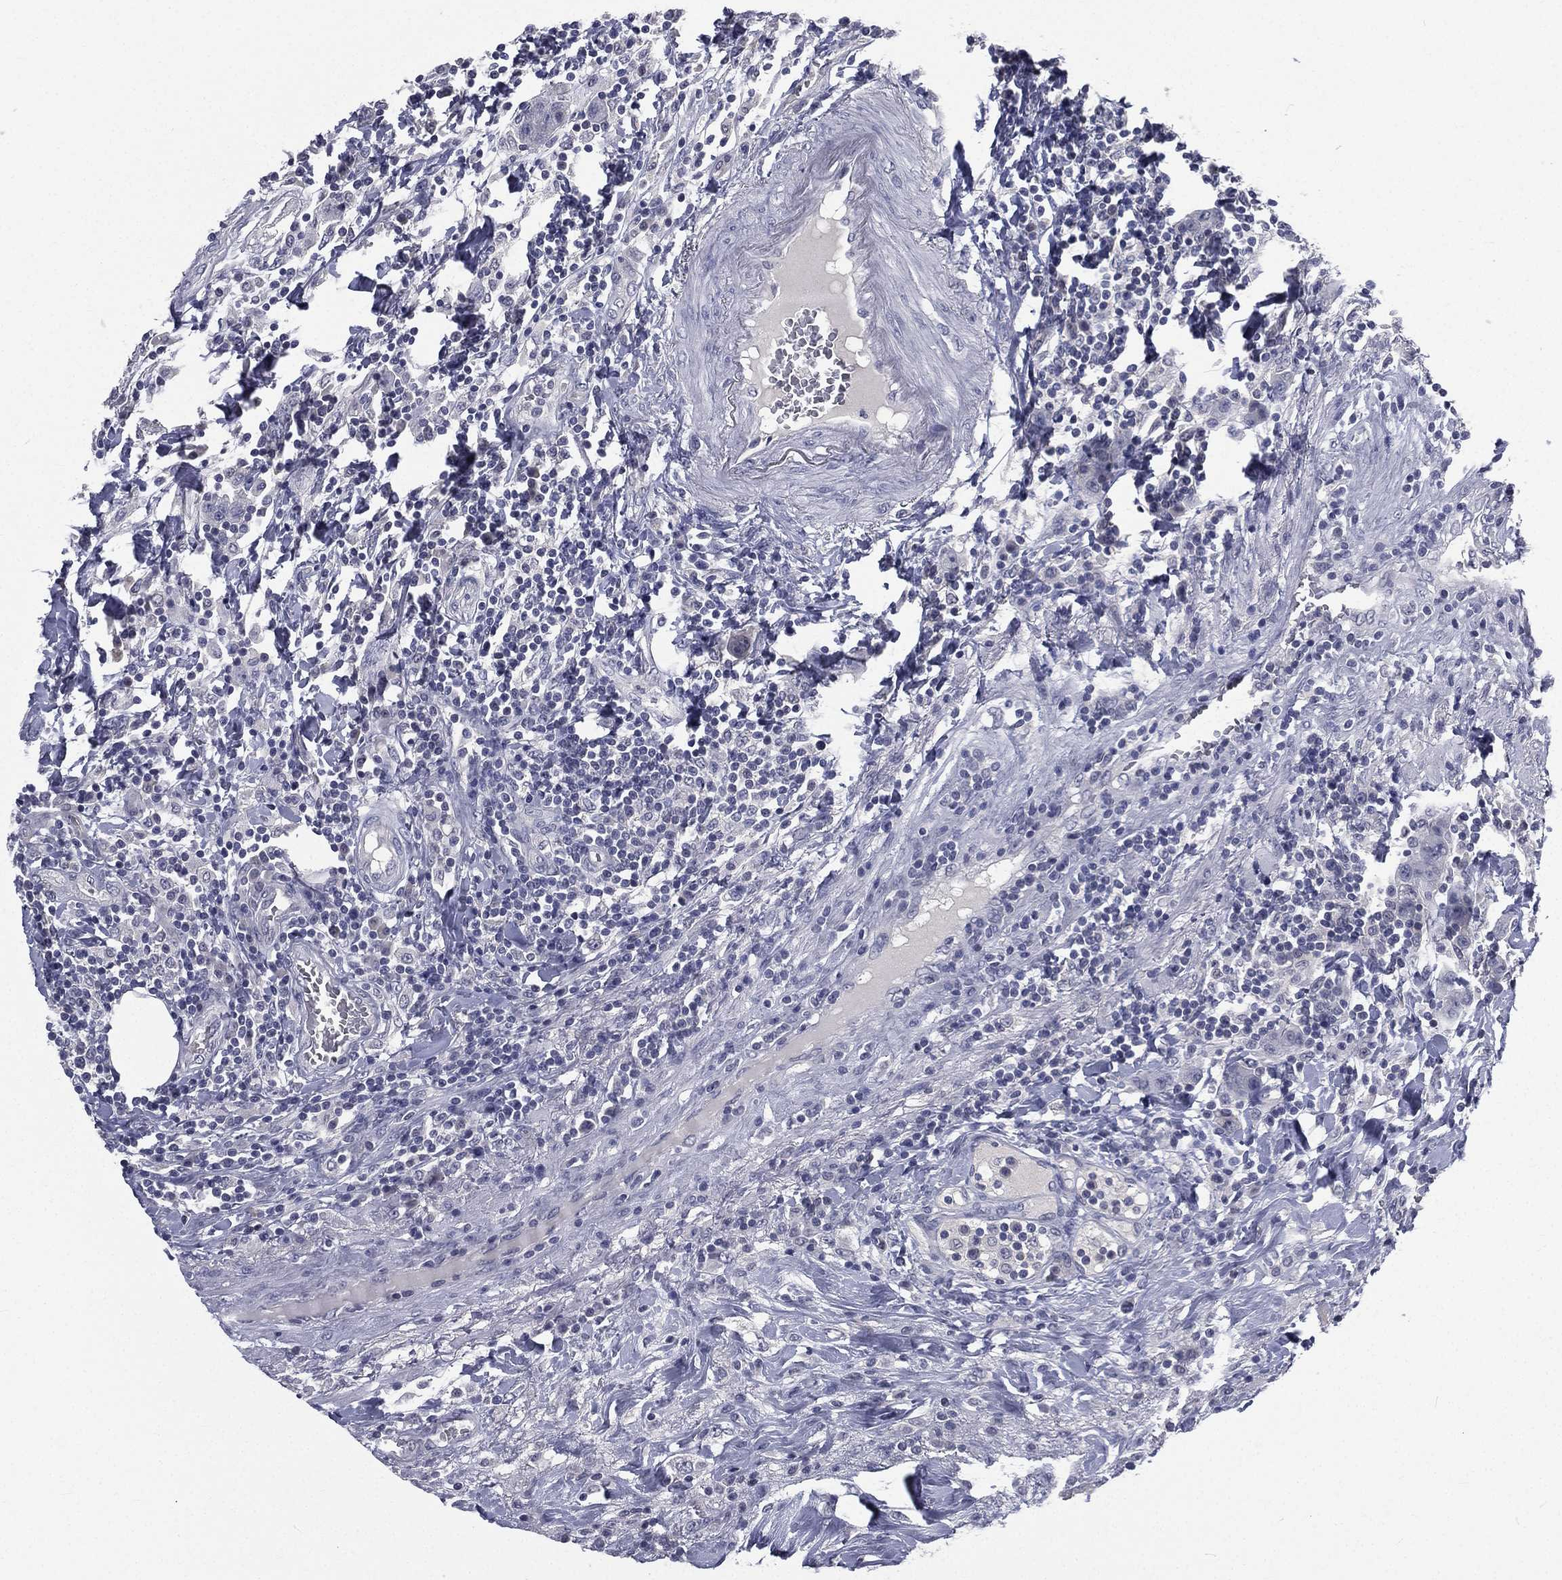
{"staining": {"intensity": "negative", "quantity": "none", "location": "none"}, "tissue": "colorectal cancer", "cell_type": "Tumor cells", "image_type": "cancer", "snomed": [{"axis": "morphology", "description": "Adenocarcinoma, NOS"}, {"axis": "topography", "description": "Colon"}], "caption": "There is no significant expression in tumor cells of adenocarcinoma (colorectal). The staining is performed using DAB (3,3'-diaminobenzidine) brown chromogen with nuclei counter-stained in using hematoxylin.", "gene": "IFT27", "patient": {"sex": "female", "age": 48}}